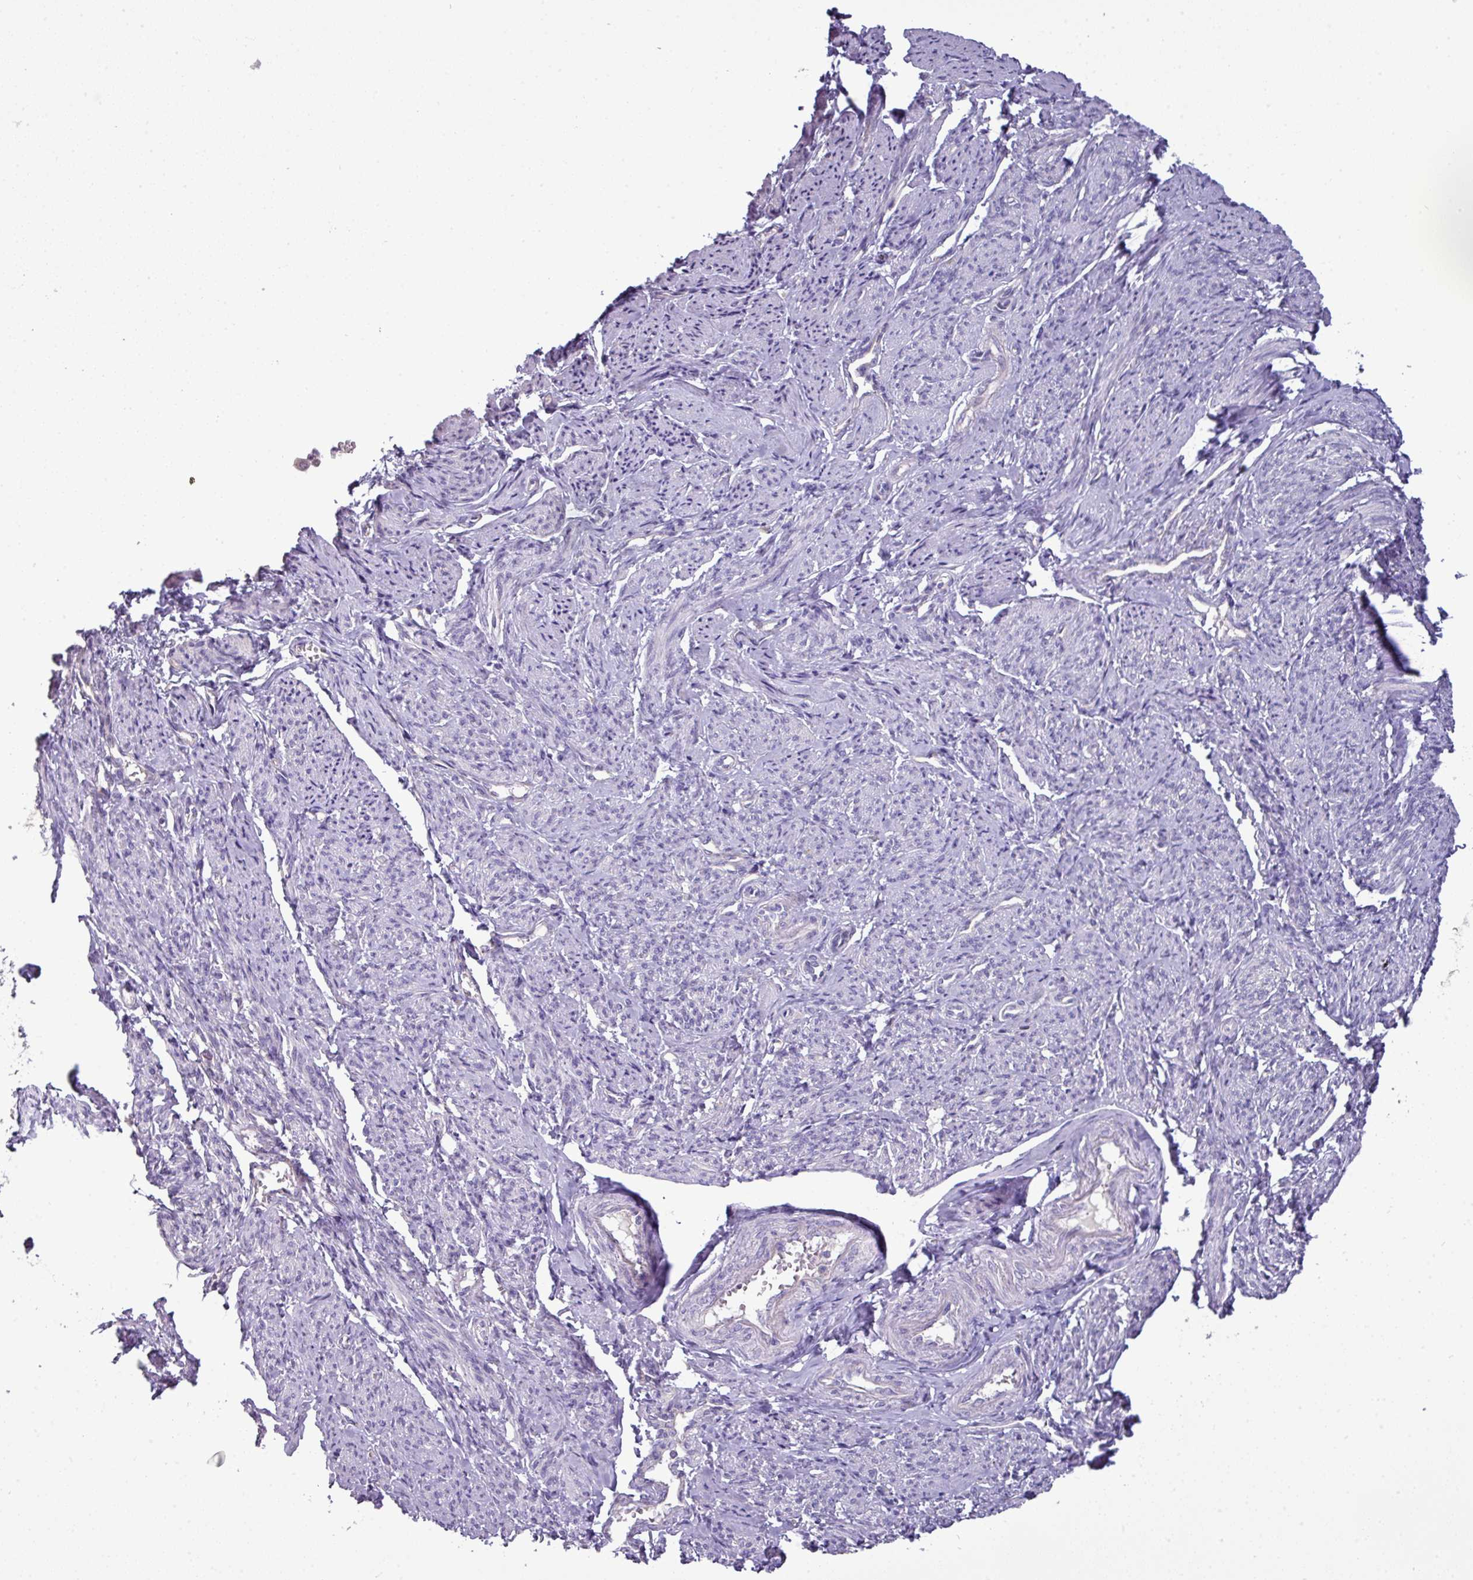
{"staining": {"intensity": "negative", "quantity": "none", "location": "none"}, "tissue": "smooth muscle", "cell_type": "Smooth muscle cells", "image_type": "normal", "snomed": [{"axis": "morphology", "description": "Normal tissue, NOS"}, {"axis": "topography", "description": "Smooth muscle"}], "caption": "Immunohistochemical staining of benign human smooth muscle shows no significant staining in smooth muscle cells. (Stains: DAB immunohistochemistry with hematoxylin counter stain, Microscopy: brightfield microscopy at high magnification).", "gene": "TRAPPC1", "patient": {"sex": "female", "age": 65}}